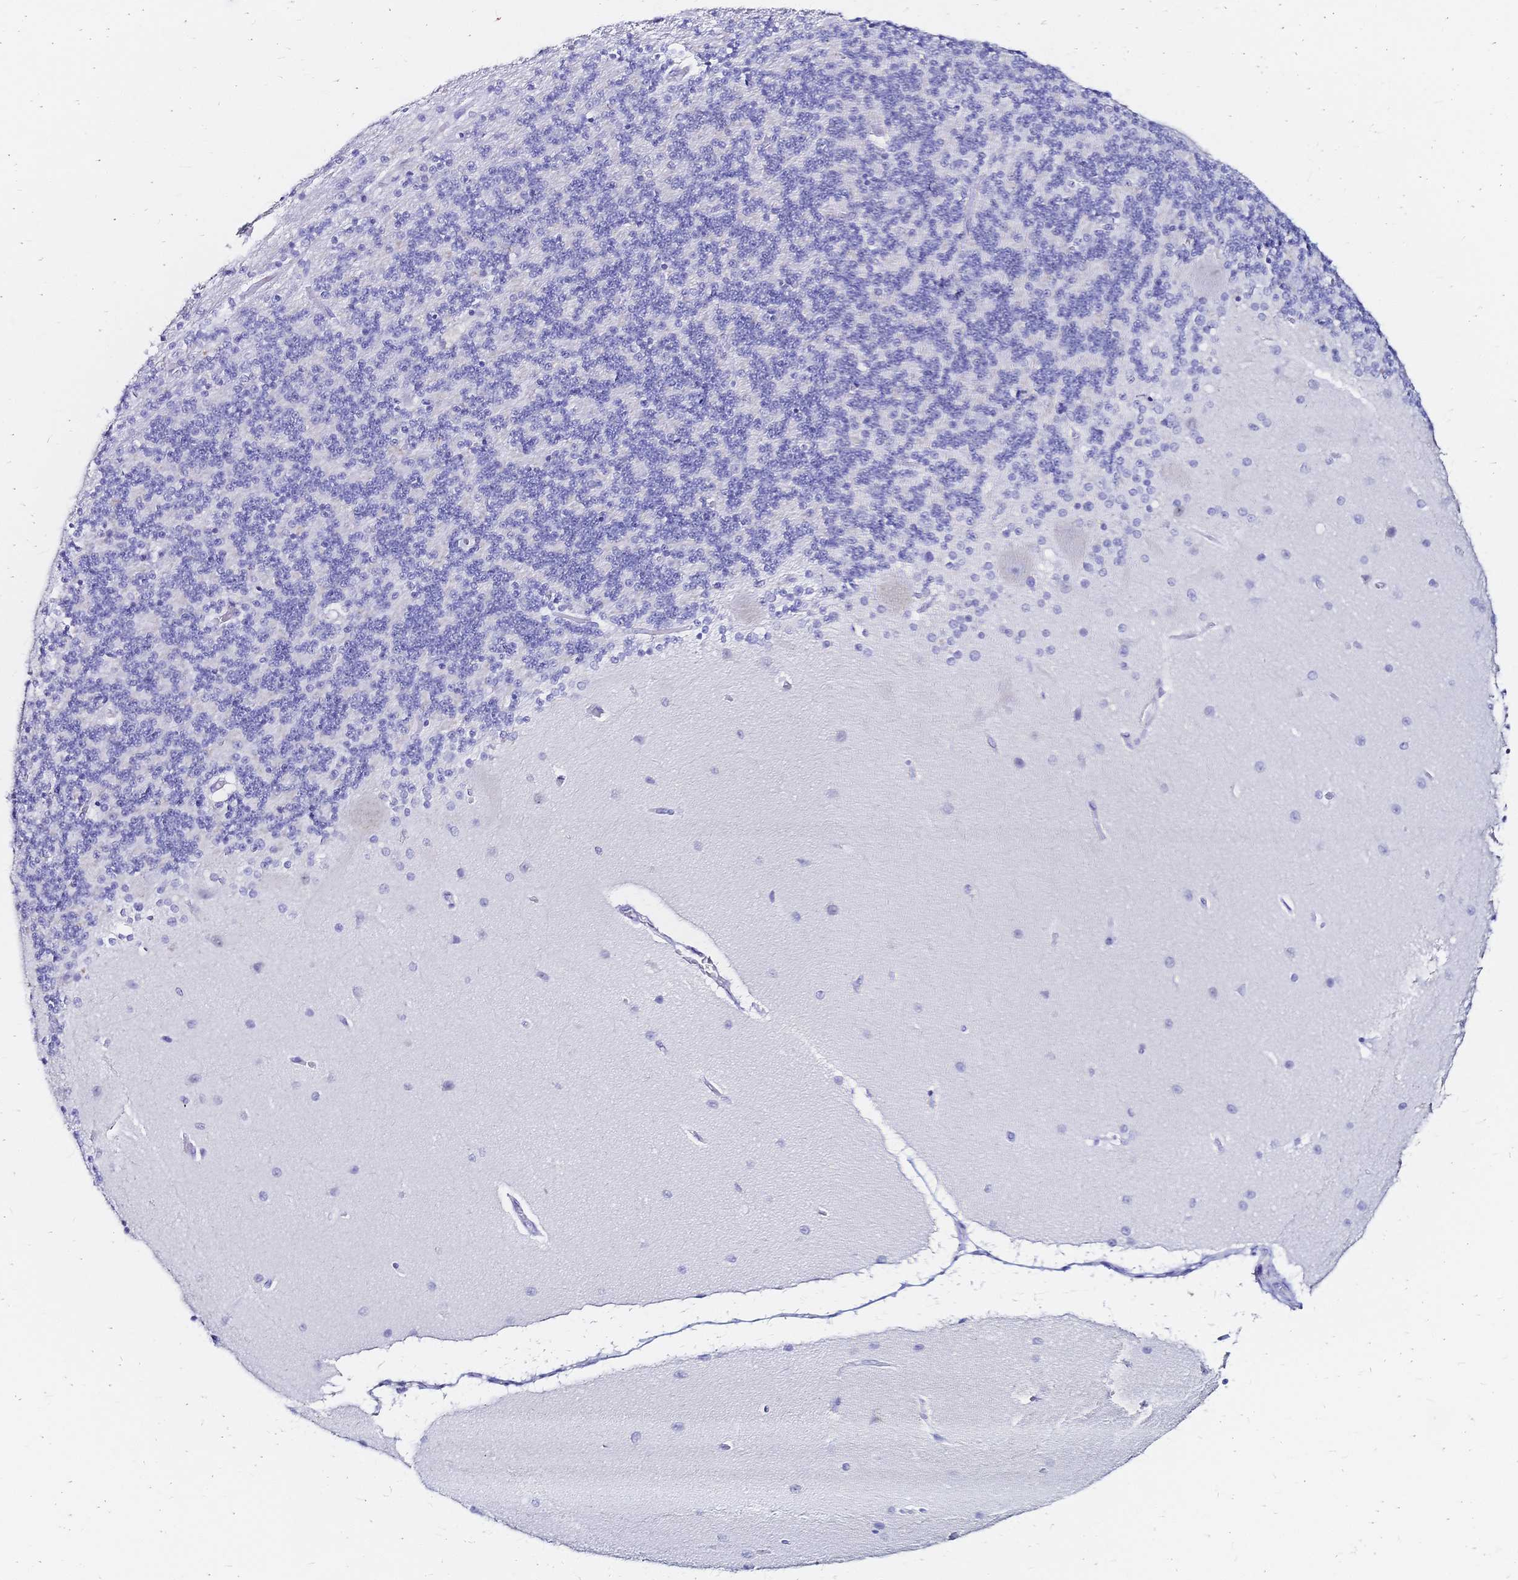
{"staining": {"intensity": "negative", "quantity": "none", "location": "none"}, "tissue": "cerebellum", "cell_type": "Cells in granular layer", "image_type": "normal", "snomed": [{"axis": "morphology", "description": "Normal tissue, NOS"}, {"axis": "topography", "description": "Cerebellum"}], "caption": "This photomicrograph is of normal cerebellum stained with IHC to label a protein in brown with the nuclei are counter-stained blue. There is no expression in cells in granular layer.", "gene": "SLC5A1", "patient": {"sex": "female", "age": 54}}